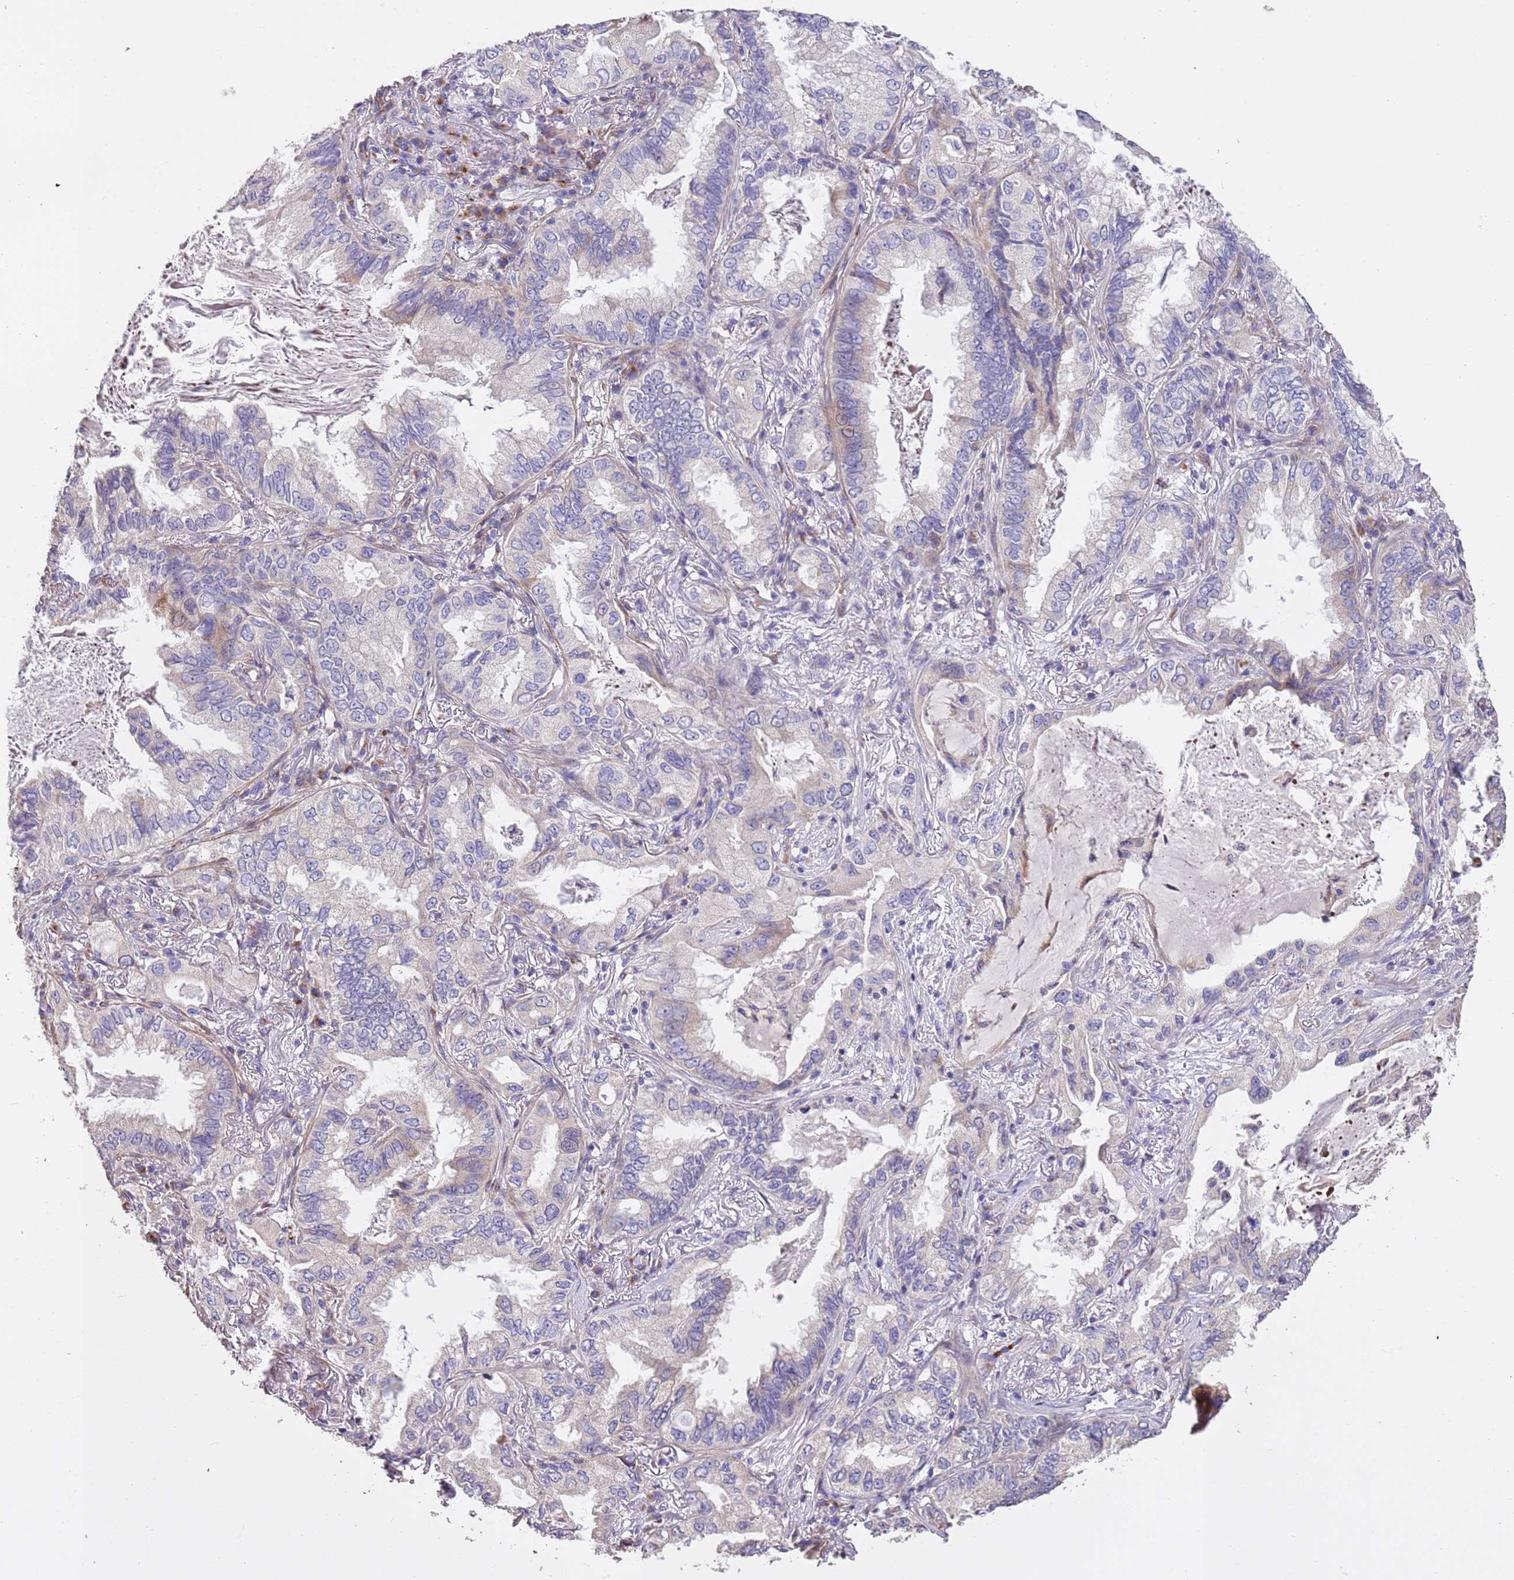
{"staining": {"intensity": "negative", "quantity": "none", "location": "none"}, "tissue": "lung cancer", "cell_type": "Tumor cells", "image_type": "cancer", "snomed": [{"axis": "morphology", "description": "Adenocarcinoma, NOS"}, {"axis": "topography", "description": "Lung"}], "caption": "This is a histopathology image of immunohistochemistry staining of lung adenocarcinoma, which shows no positivity in tumor cells. (DAB (3,3'-diaminobenzidine) IHC visualized using brightfield microscopy, high magnification).", "gene": "PIGA", "patient": {"sex": "female", "age": 69}}